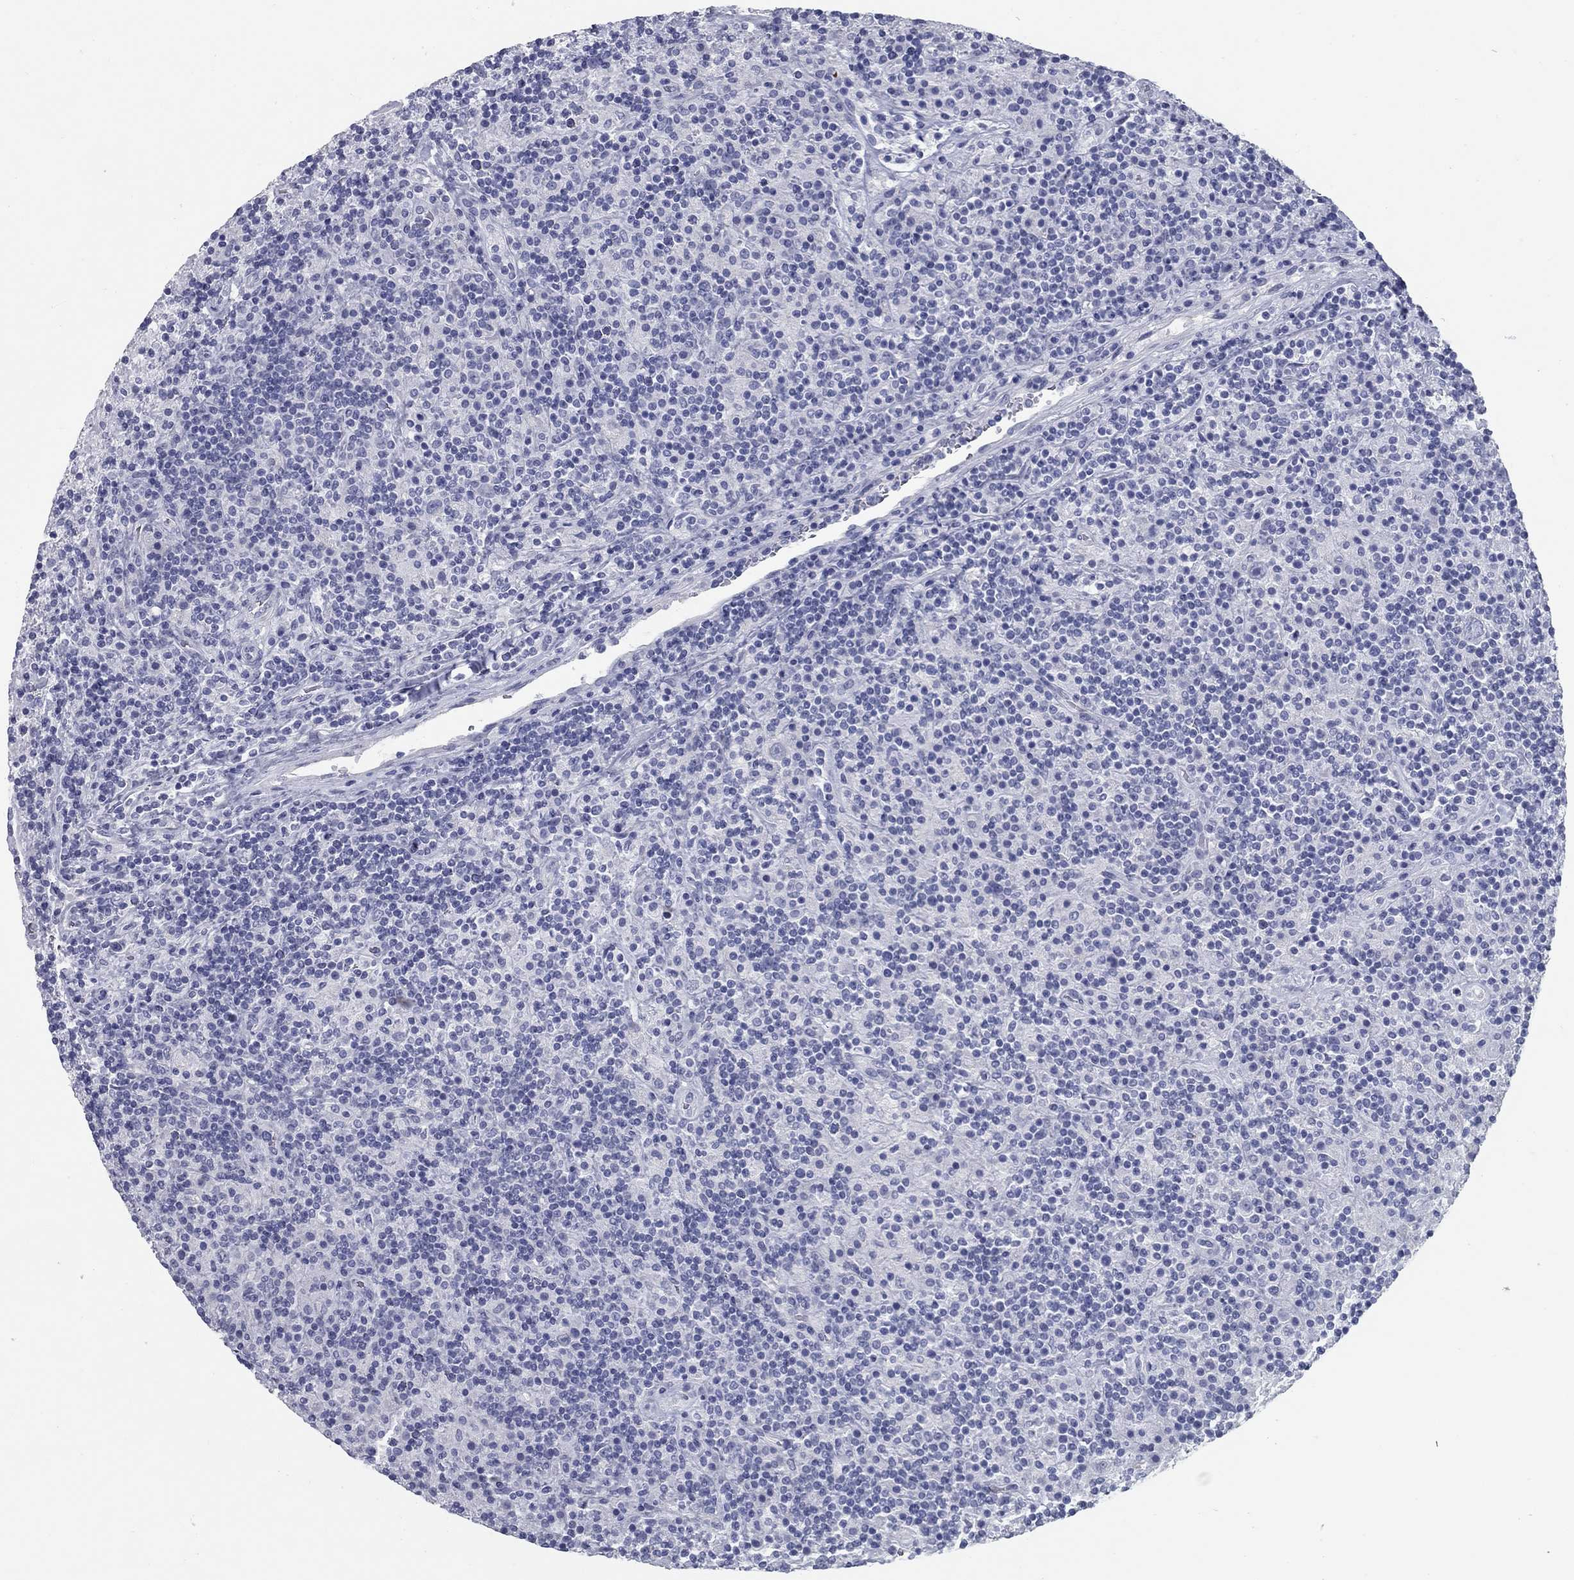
{"staining": {"intensity": "negative", "quantity": "none", "location": "none"}, "tissue": "lymphoma", "cell_type": "Tumor cells", "image_type": "cancer", "snomed": [{"axis": "morphology", "description": "Hodgkin's disease, NOS"}, {"axis": "topography", "description": "Lymph node"}], "caption": "There is no significant positivity in tumor cells of Hodgkin's disease.", "gene": "TAC1", "patient": {"sex": "male", "age": 70}}